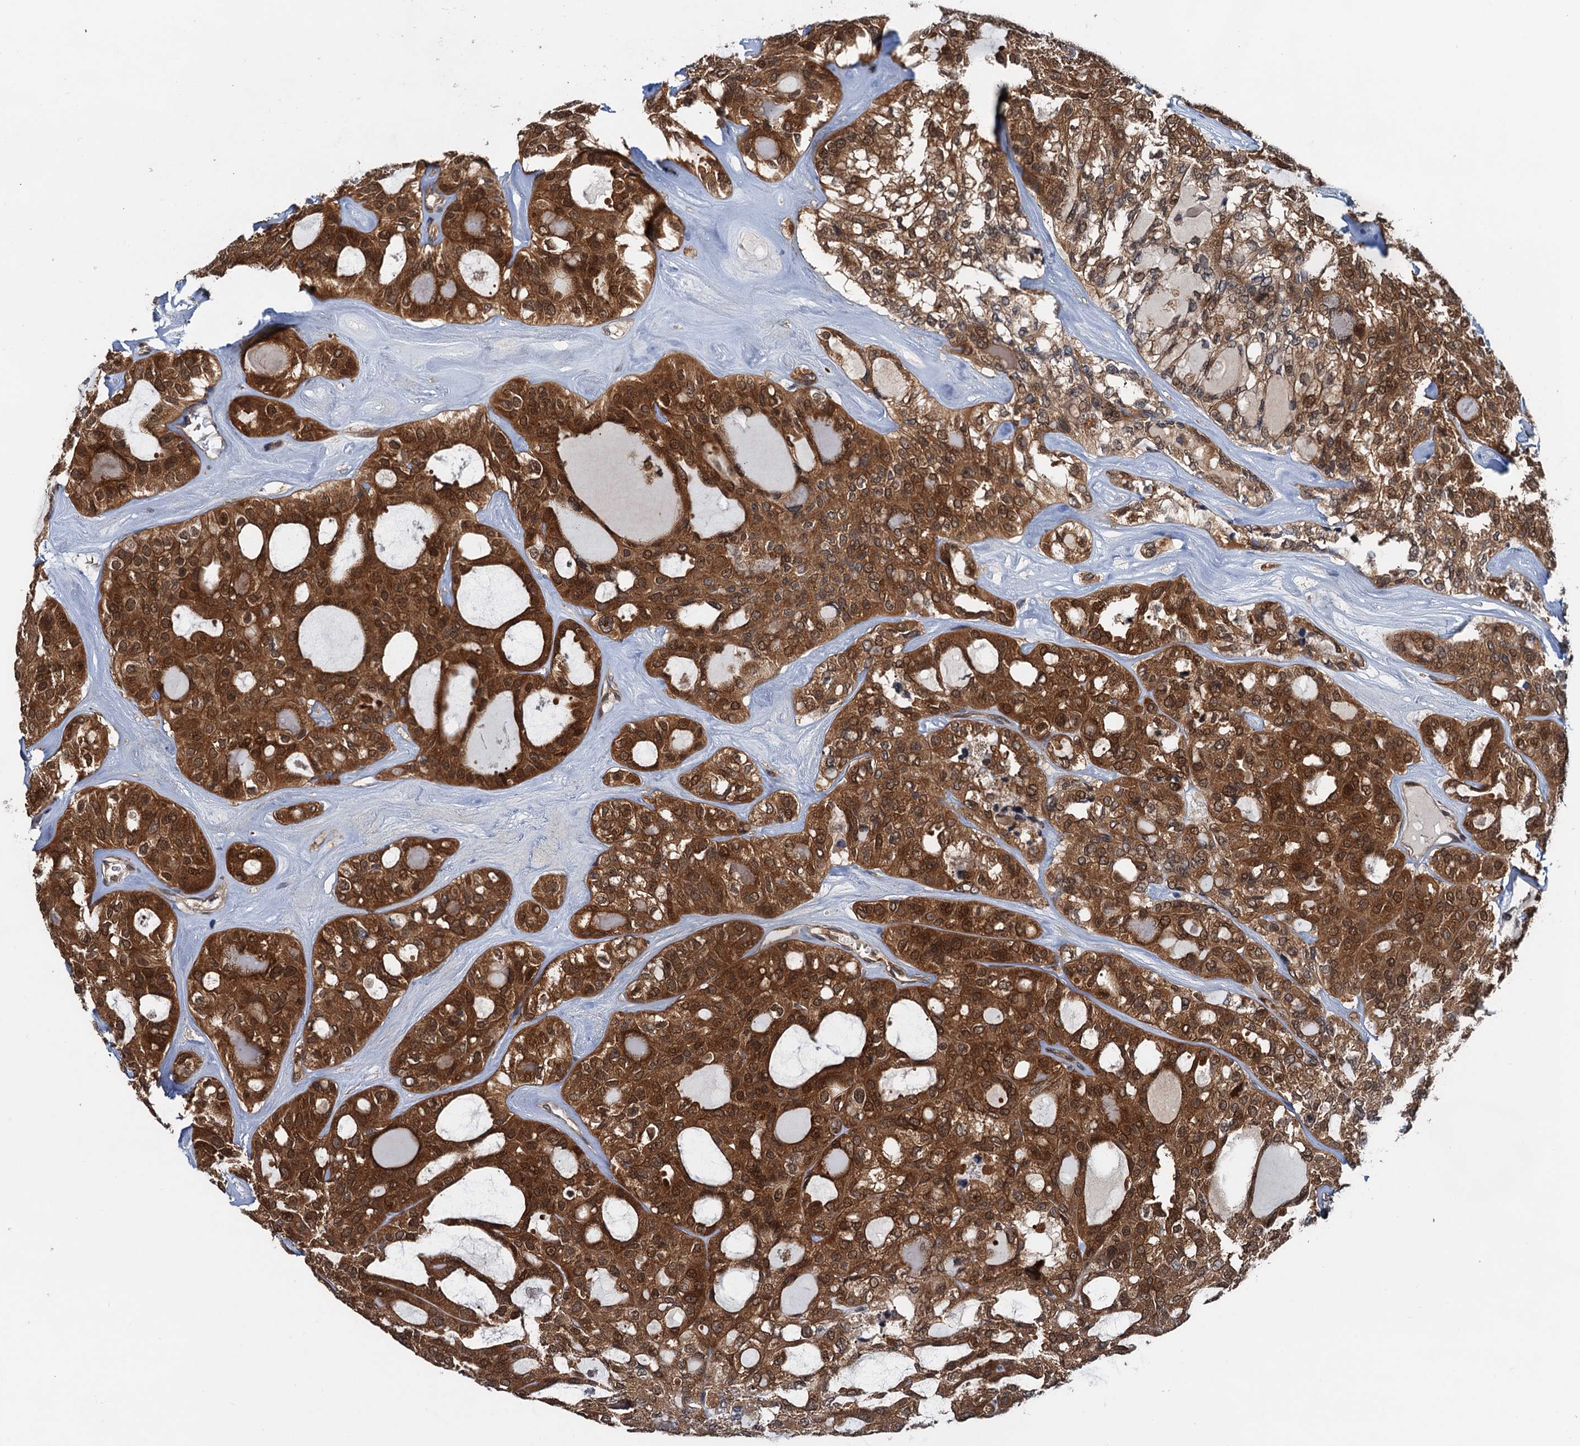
{"staining": {"intensity": "strong", "quantity": ">75%", "location": "cytoplasmic/membranous"}, "tissue": "thyroid cancer", "cell_type": "Tumor cells", "image_type": "cancer", "snomed": [{"axis": "morphology", "description": "Follicular adenoma carcinoma, NOS"}, {"axis": "topography", "description": "Thyroid gland"}], "caption": "Thyroid follicular adenoma carcinoma stained with a protein marker shows strong staining in tumor cells.", "gene": "AAGAB", "patient": {"sex": "male", "age": 75}}